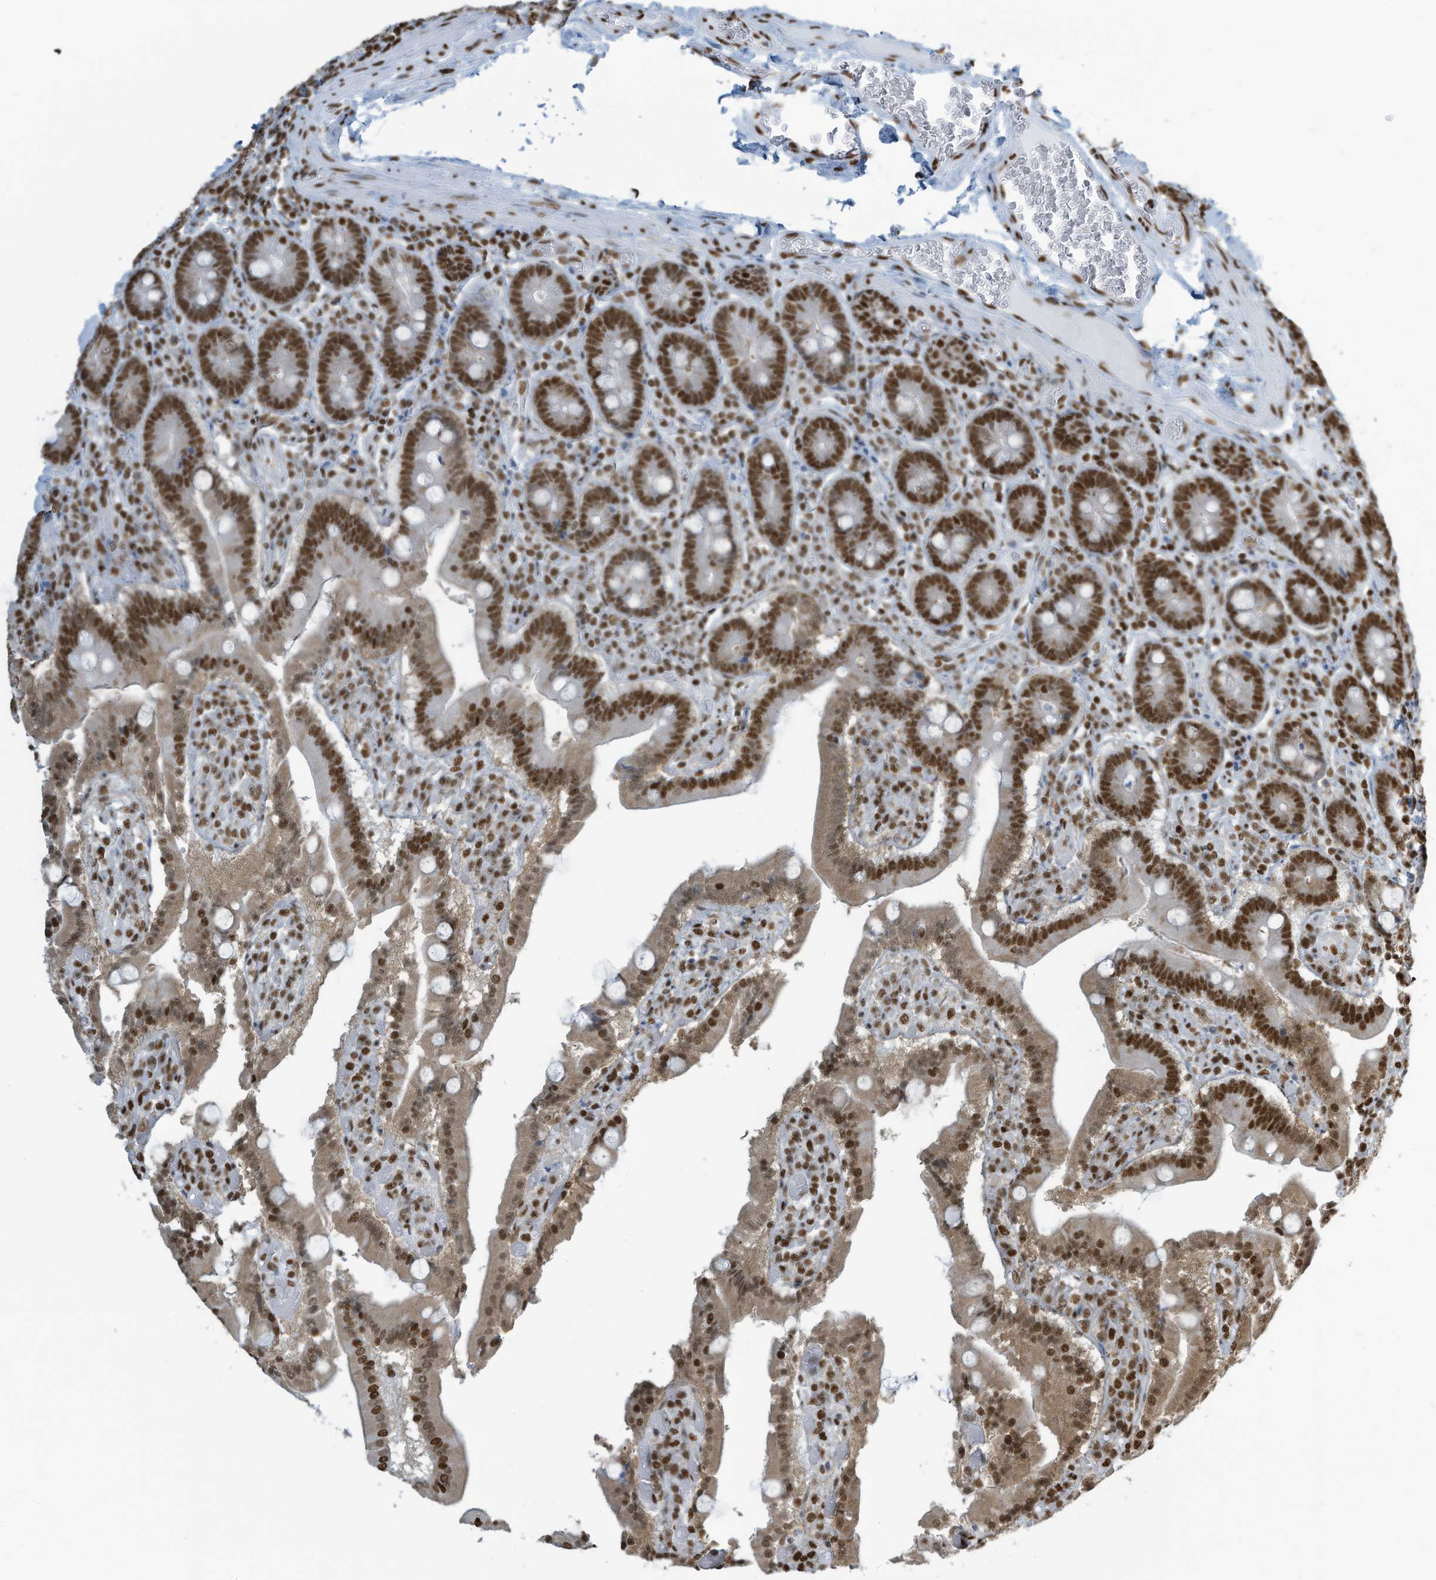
{"staining": {"intensity": "strong", "quantity": ">75%", "location": "nuclear"}, "tissue": "duodenum", "cell_type": "Glandular cells", "image_type": "normal", "snomed": [{"axis": "morphology", "description": "Normal tissue, NOS"}, {"axis": "topography", "description": "Duodenum"}], "caption": "Normal duodenum shows strong nuclear positivity in approximately >75% of glandular cells, visualized by immunohistochemistry.", "gene": "ENSG00000257390", "patient": {"sex": "female", "age": 62}}